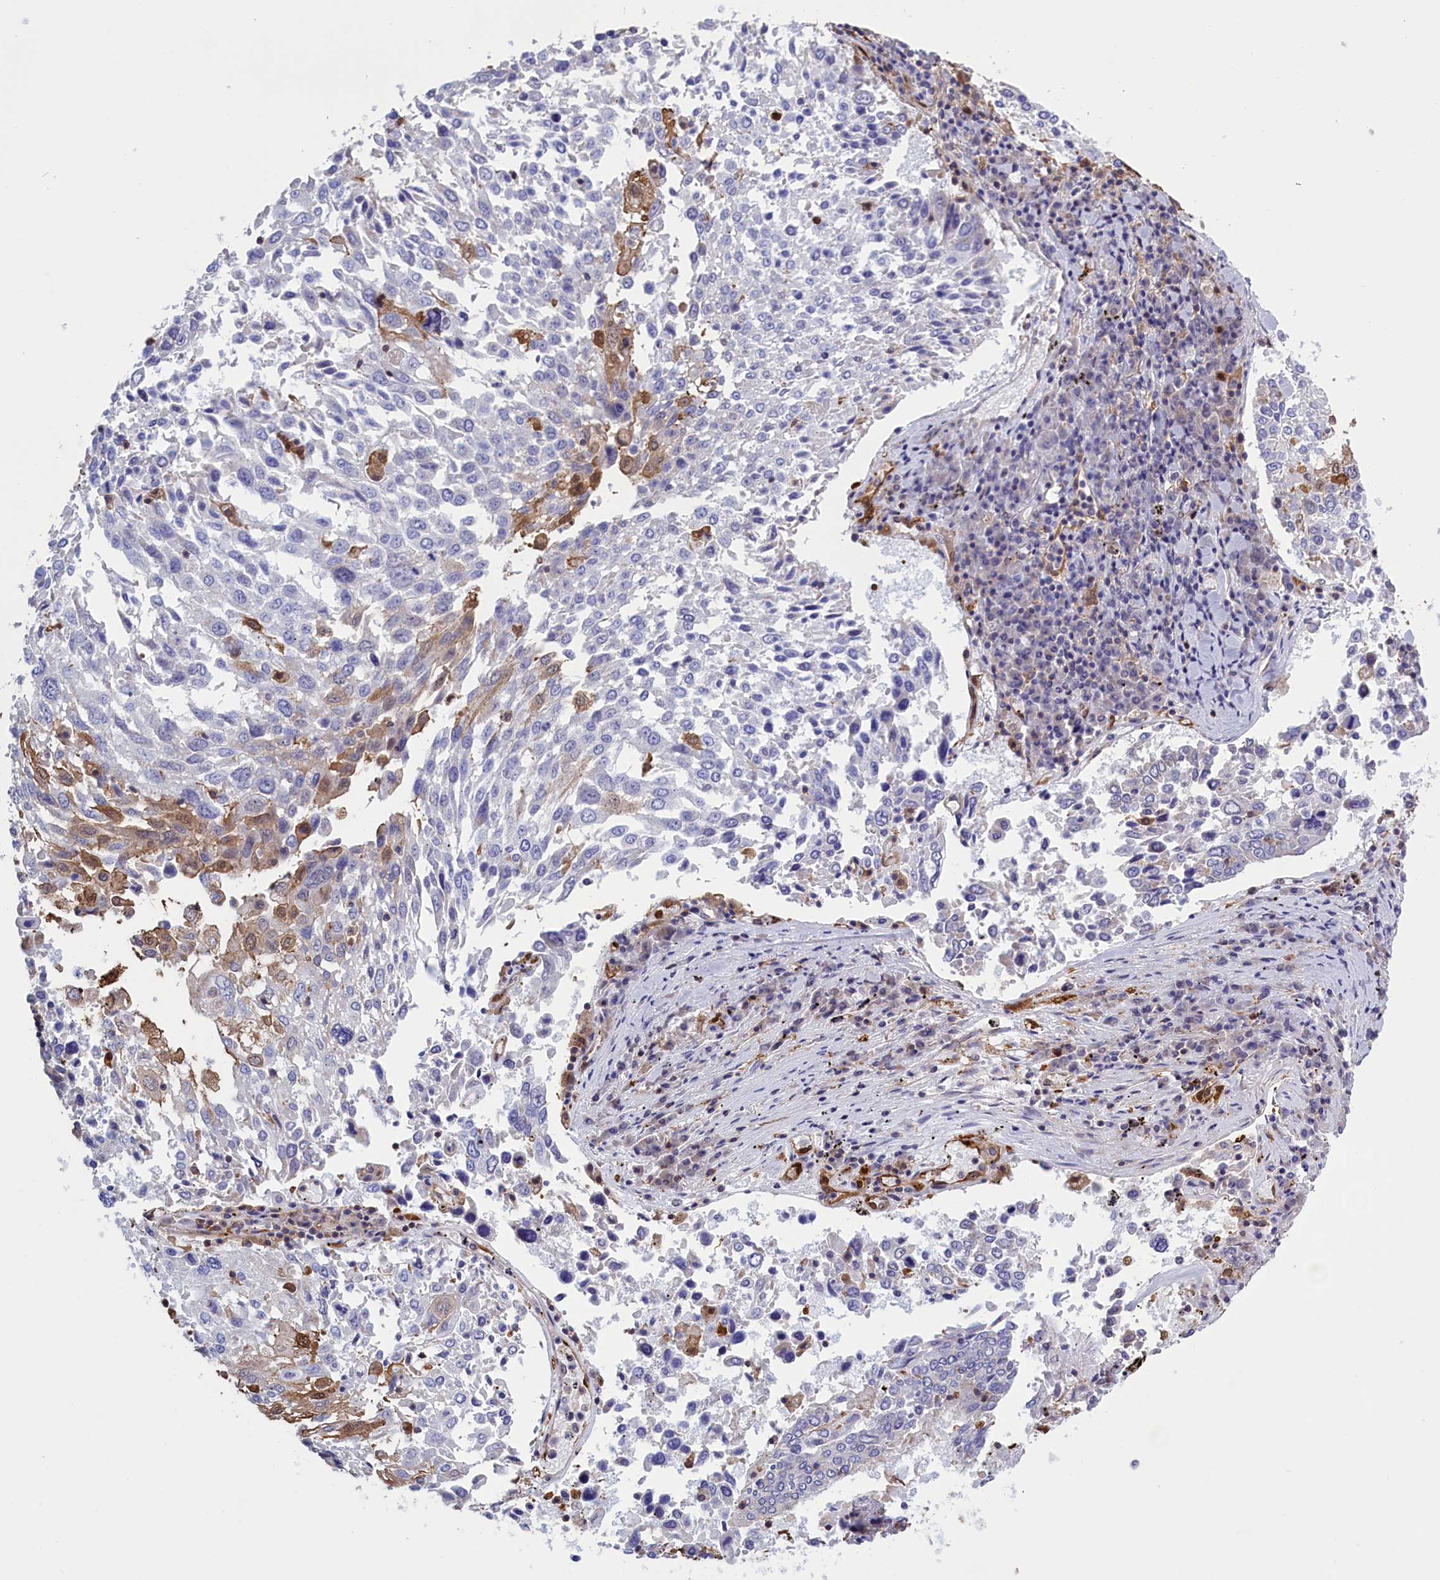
{"staining": {"intensity": "negative", "quantity": "none", "location": "none"}, "tissue": "lung cancer", "cell_type": "Tumor cells", "image_type": "cancer", "snomed": [{"axis": "morphology", "description": "Squamous cell carcinoma, NOS"}, {"axis": "topography", "description": "Lung"}], "caption": "IHC micrograph of squamous cell carcinoma (lung) stained for a protein (brown), which displays no expression in tumor cells. Brightfield microscopy of IHC stained with DAB (brown) and hematoxylin (blue), captured at high magnification.", "gene": "ARHGAP18", "patient": {"sex": "male", "age": 65}}